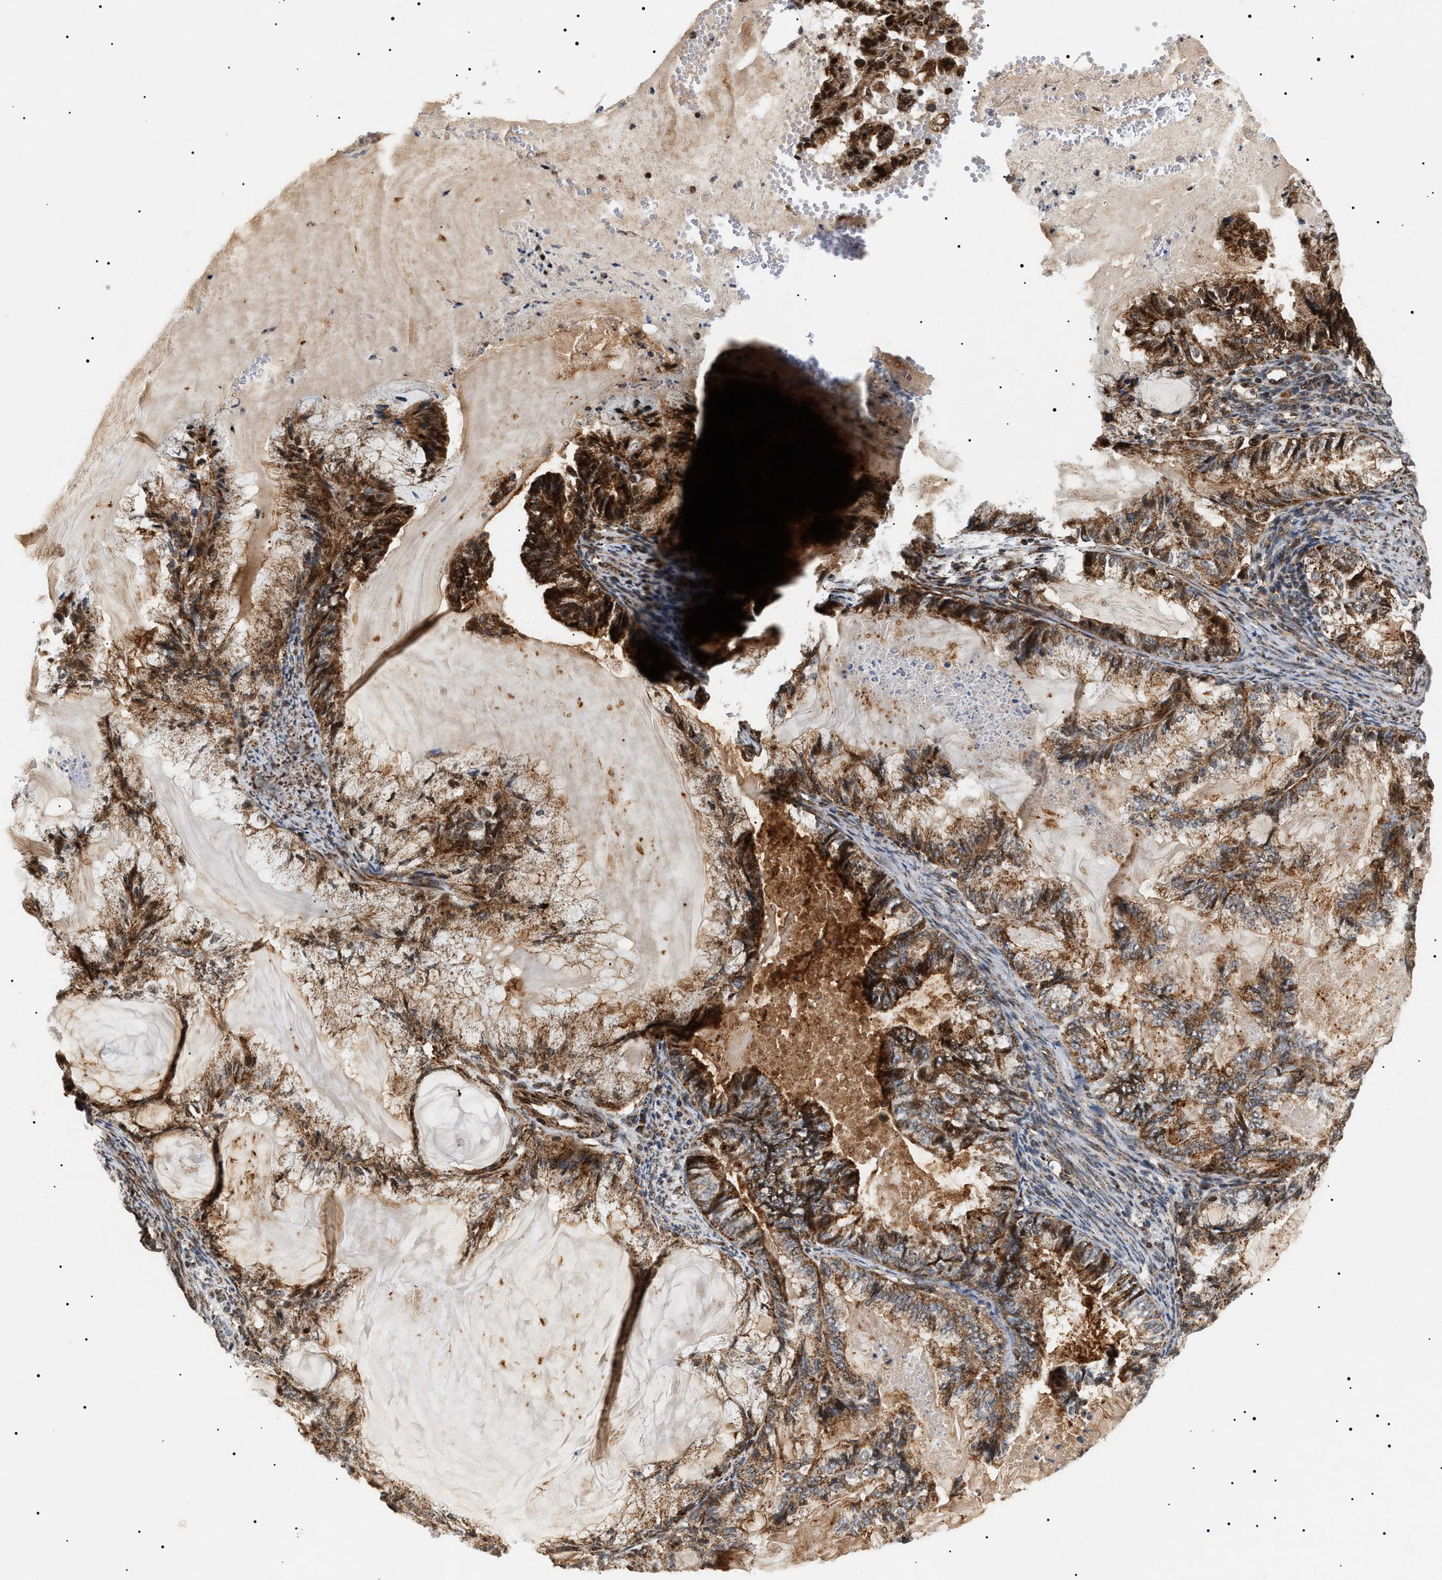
{"staining": {"intensity": "strong", "quantity": "25%-75%", "location": "cytoplasmic/membranous,nuclear"}, "tissue": "endometrial cancer", "cell_type": "Tumor cells", "image_type": "cancer", "snomed": [{"axis": "morphology", "description": "Adenocarcinoma, NOS"}, {"axis": "topography", "description": "Endometrium"}], "caption": "Endometrial cancer (adenocarcinoma) stained with a protein marker shows strong staining in tumor cells.", "gene": "ZBTB26", "patient": {"sex": "female", "age": 86}}